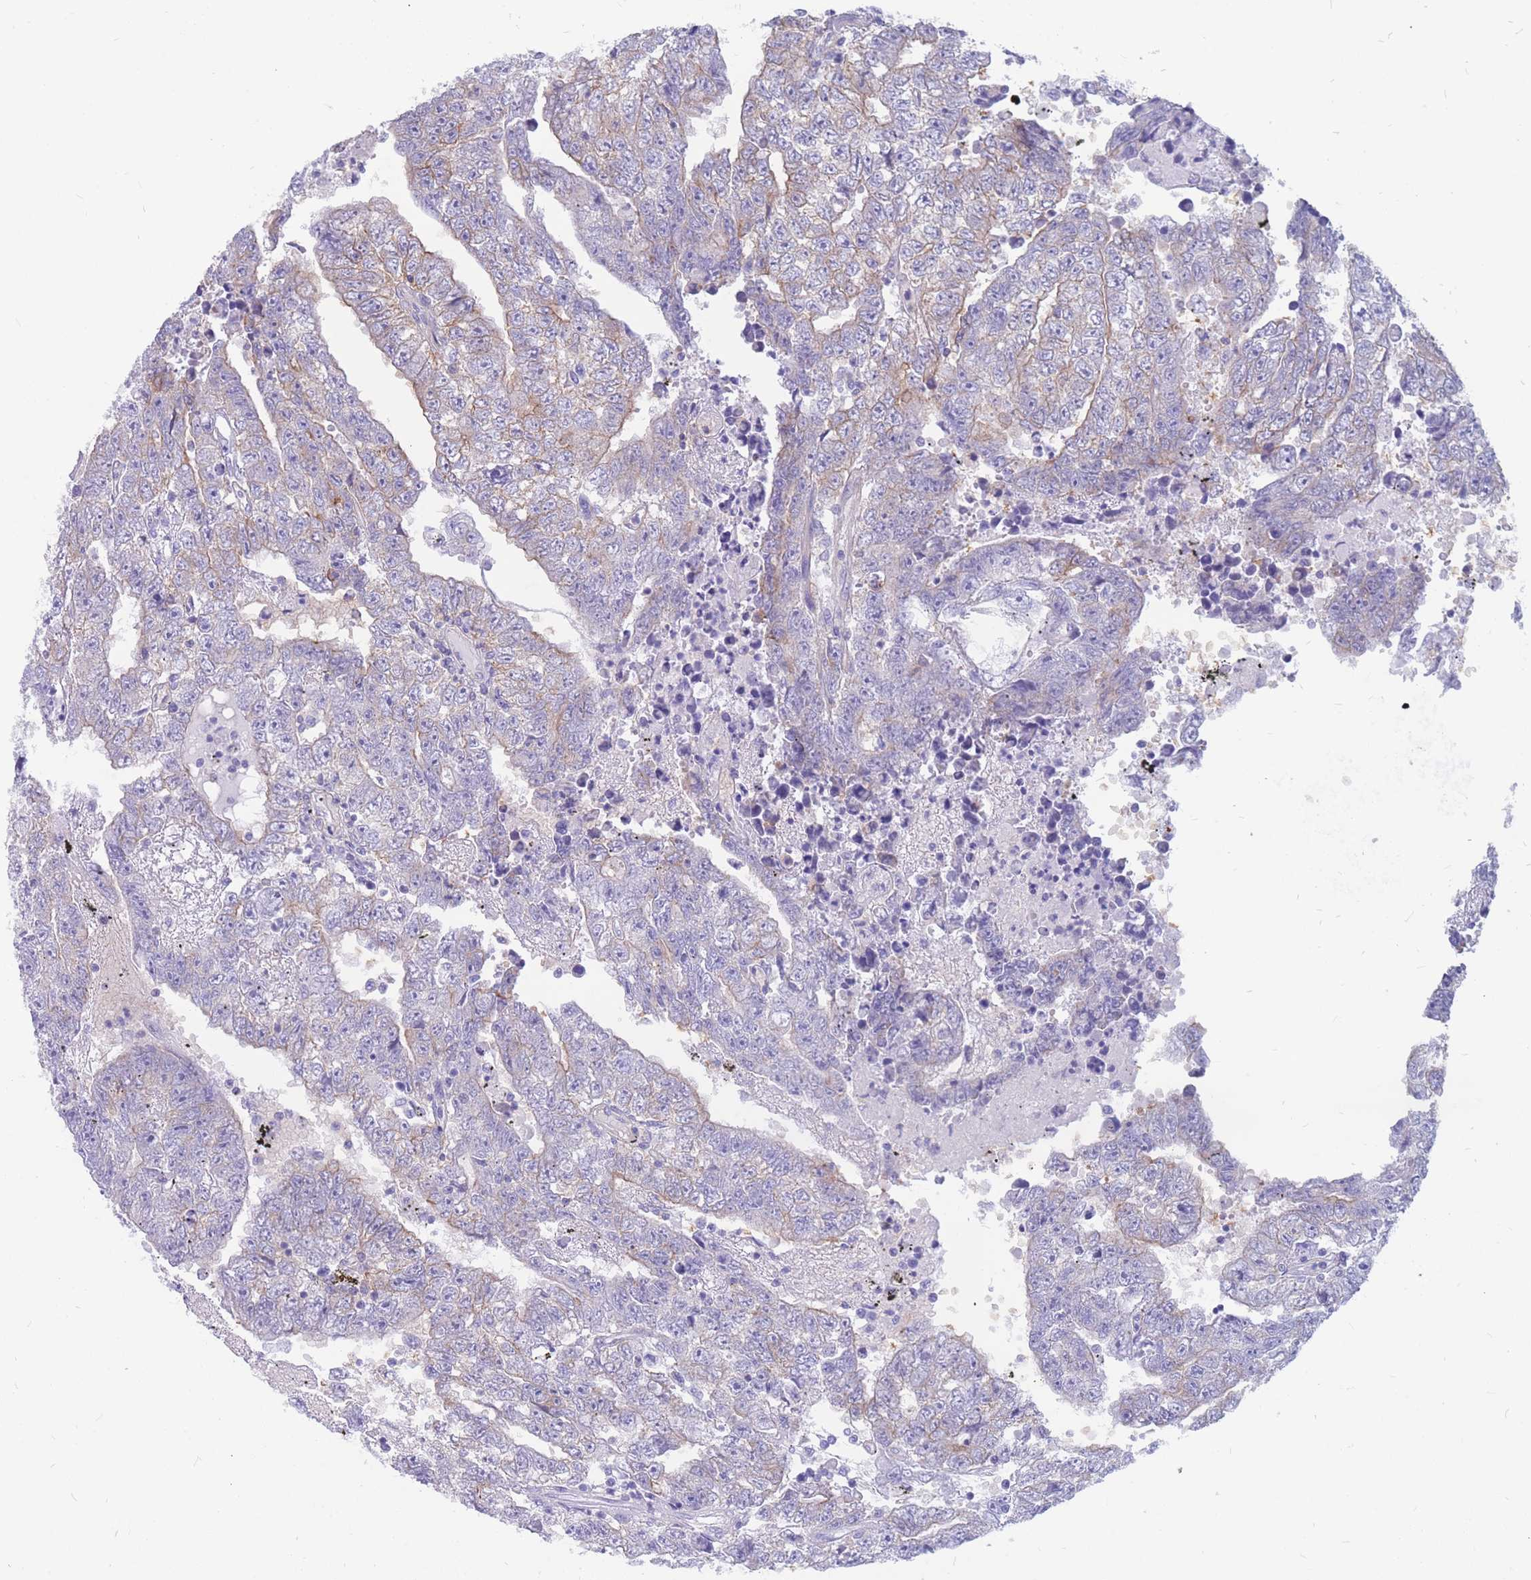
{"staining": {"intensity": "weak", "quantity": "<25%", "location": "cytoplasmic/membranous"}, "tissue": "testis cancer", "cell_type": "Tumor cells", "image_type": "cancer", "snomed": [{"axis": "morphology", "description": "Carcinoma, Embryonal, NOS"}, {"axis": "topography", "description": "Testis"}], "caption": "Tumor cells show no significant staining in embryonal carcinoma (testis).", "gene": "ADD2", "patient": {"sex": "male", "age": 25}}